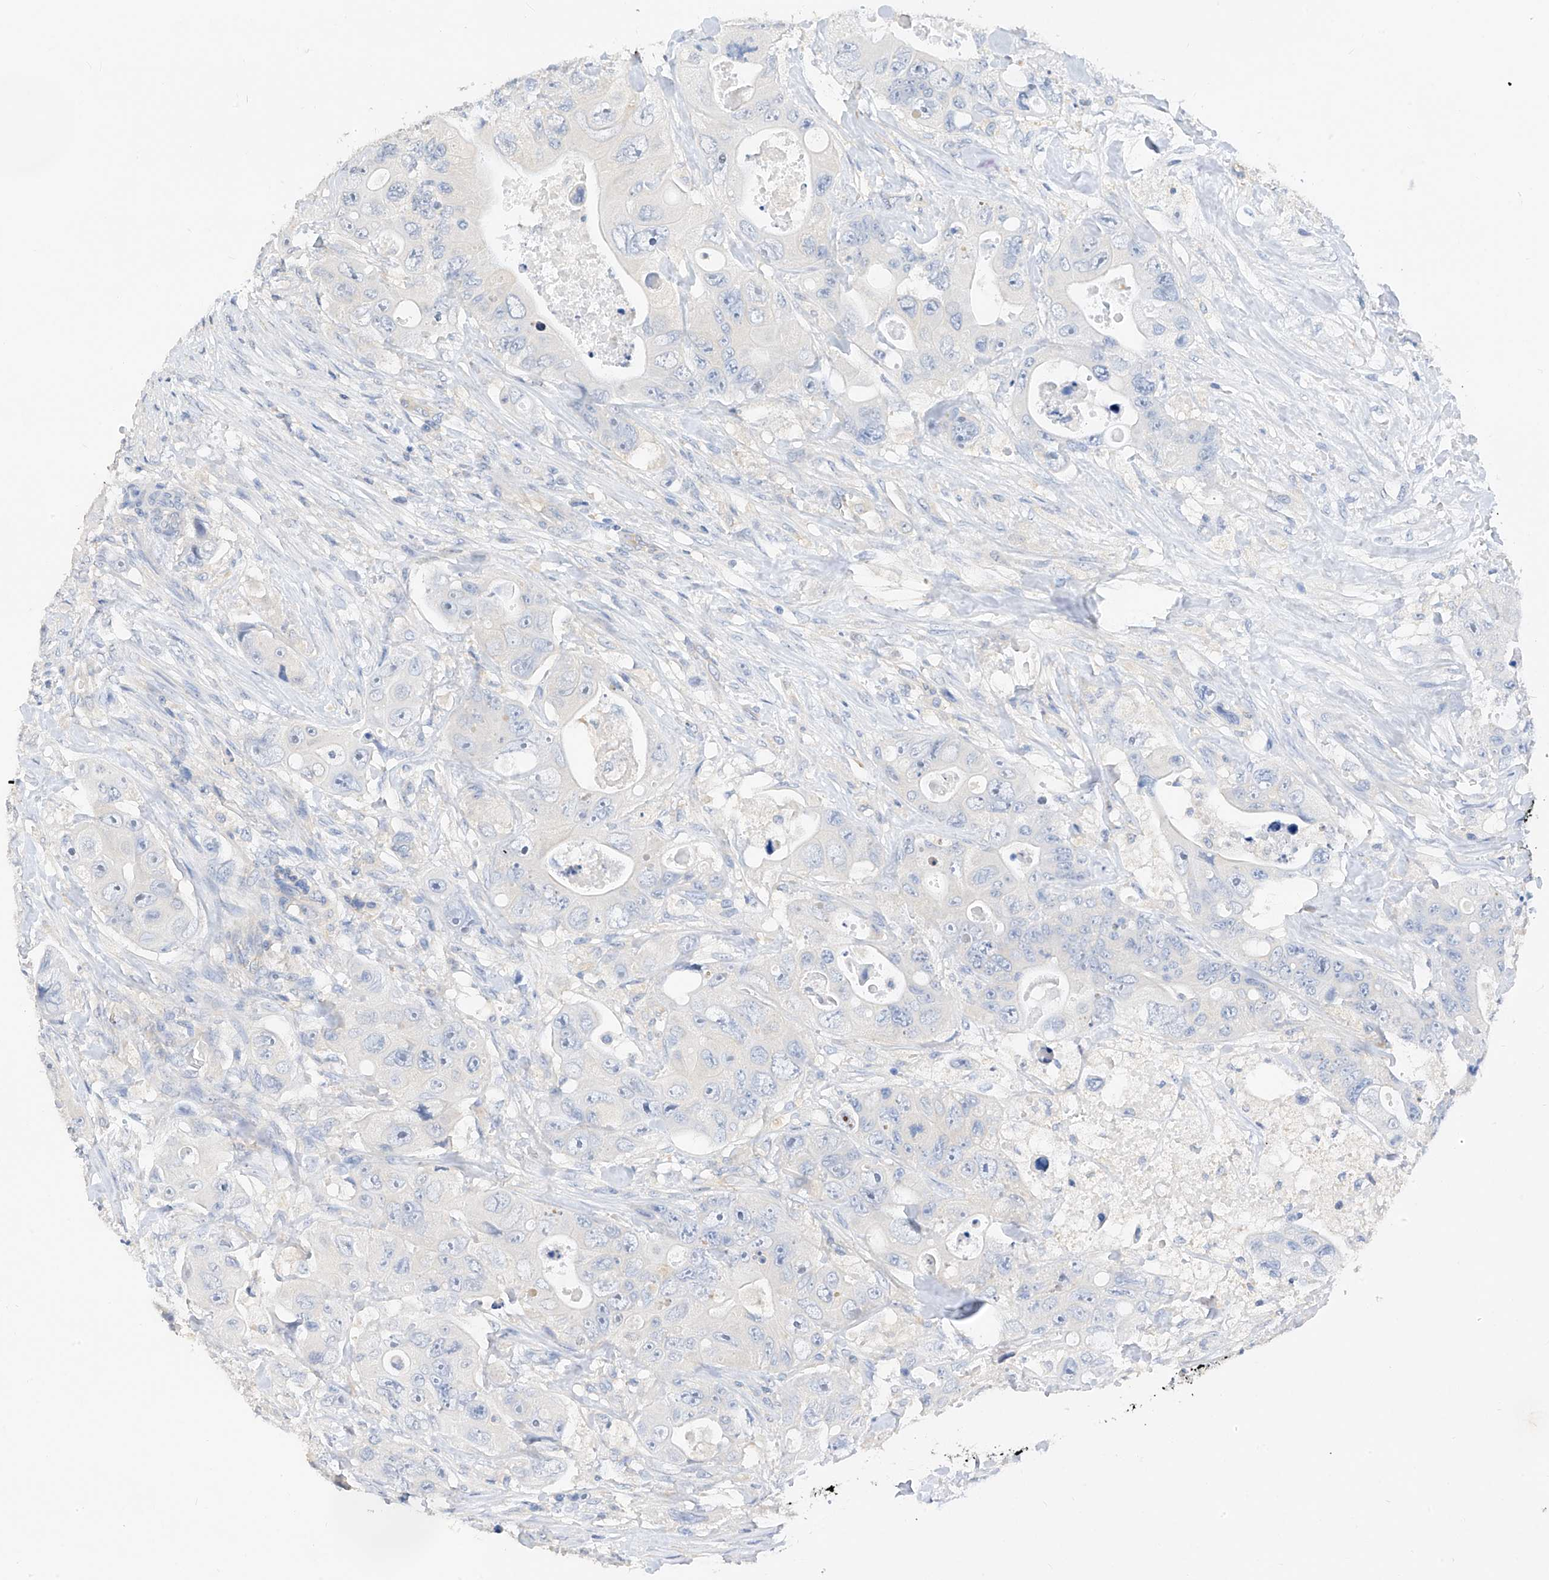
{"staining": {"intensity": "negative", "quantity": "none", "location": "none"}, "tissue": "colorectal cancer", "cell_type": "Tumor cells", "image_type": "cancer", "snomed": [{"axis": "morphology", "description": "Adenocarcinoma, NOS"}, {"axis": "topography", "description": "Colon"}], "caption": "This is a photomicrograph of immunohistochemistry staining of colorectal adenocarcinoma, which shows no staining in tumor cells.", "gene": "ZZEF1", "patient": {"sex": "female", "age": 46}}